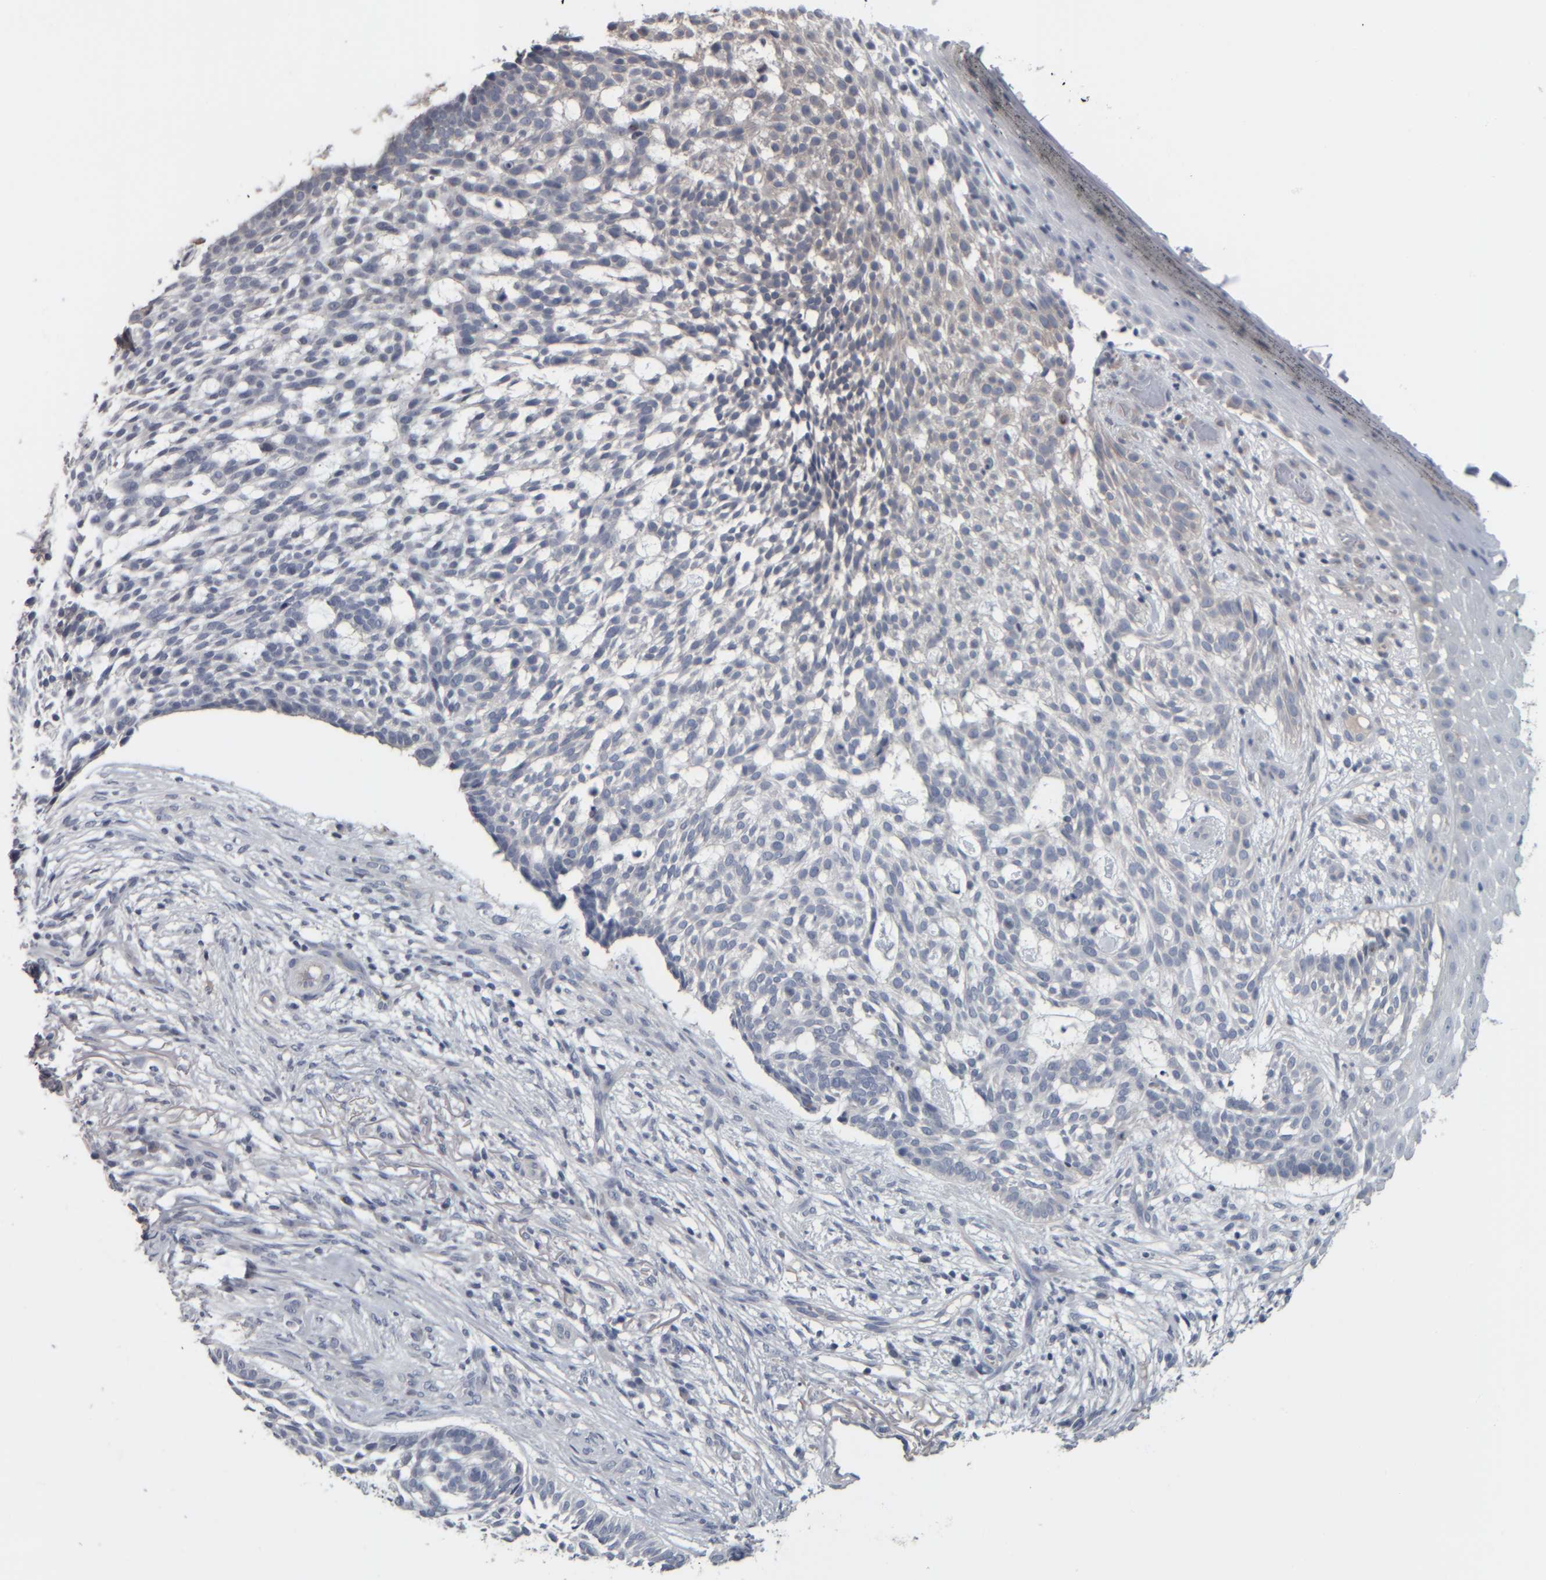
{"staining": {"intensity": "negative", "quantity": "none", "location": "none"}, "tissue": "skin cancer", "cell_type": "Tumor cells", "image_type": "cancer", "snomed": [{"axis": "morphology", "description": "Basal cell carcinoma"}, {"axis": "topography", "description": "Skin"}], "caption": "The photomicrograph demonstrates no staining of tumor cells in skin basal cell carcinoma.", "gene": "CAVIN4", "patient": {"sex": "female", "age": 64}}